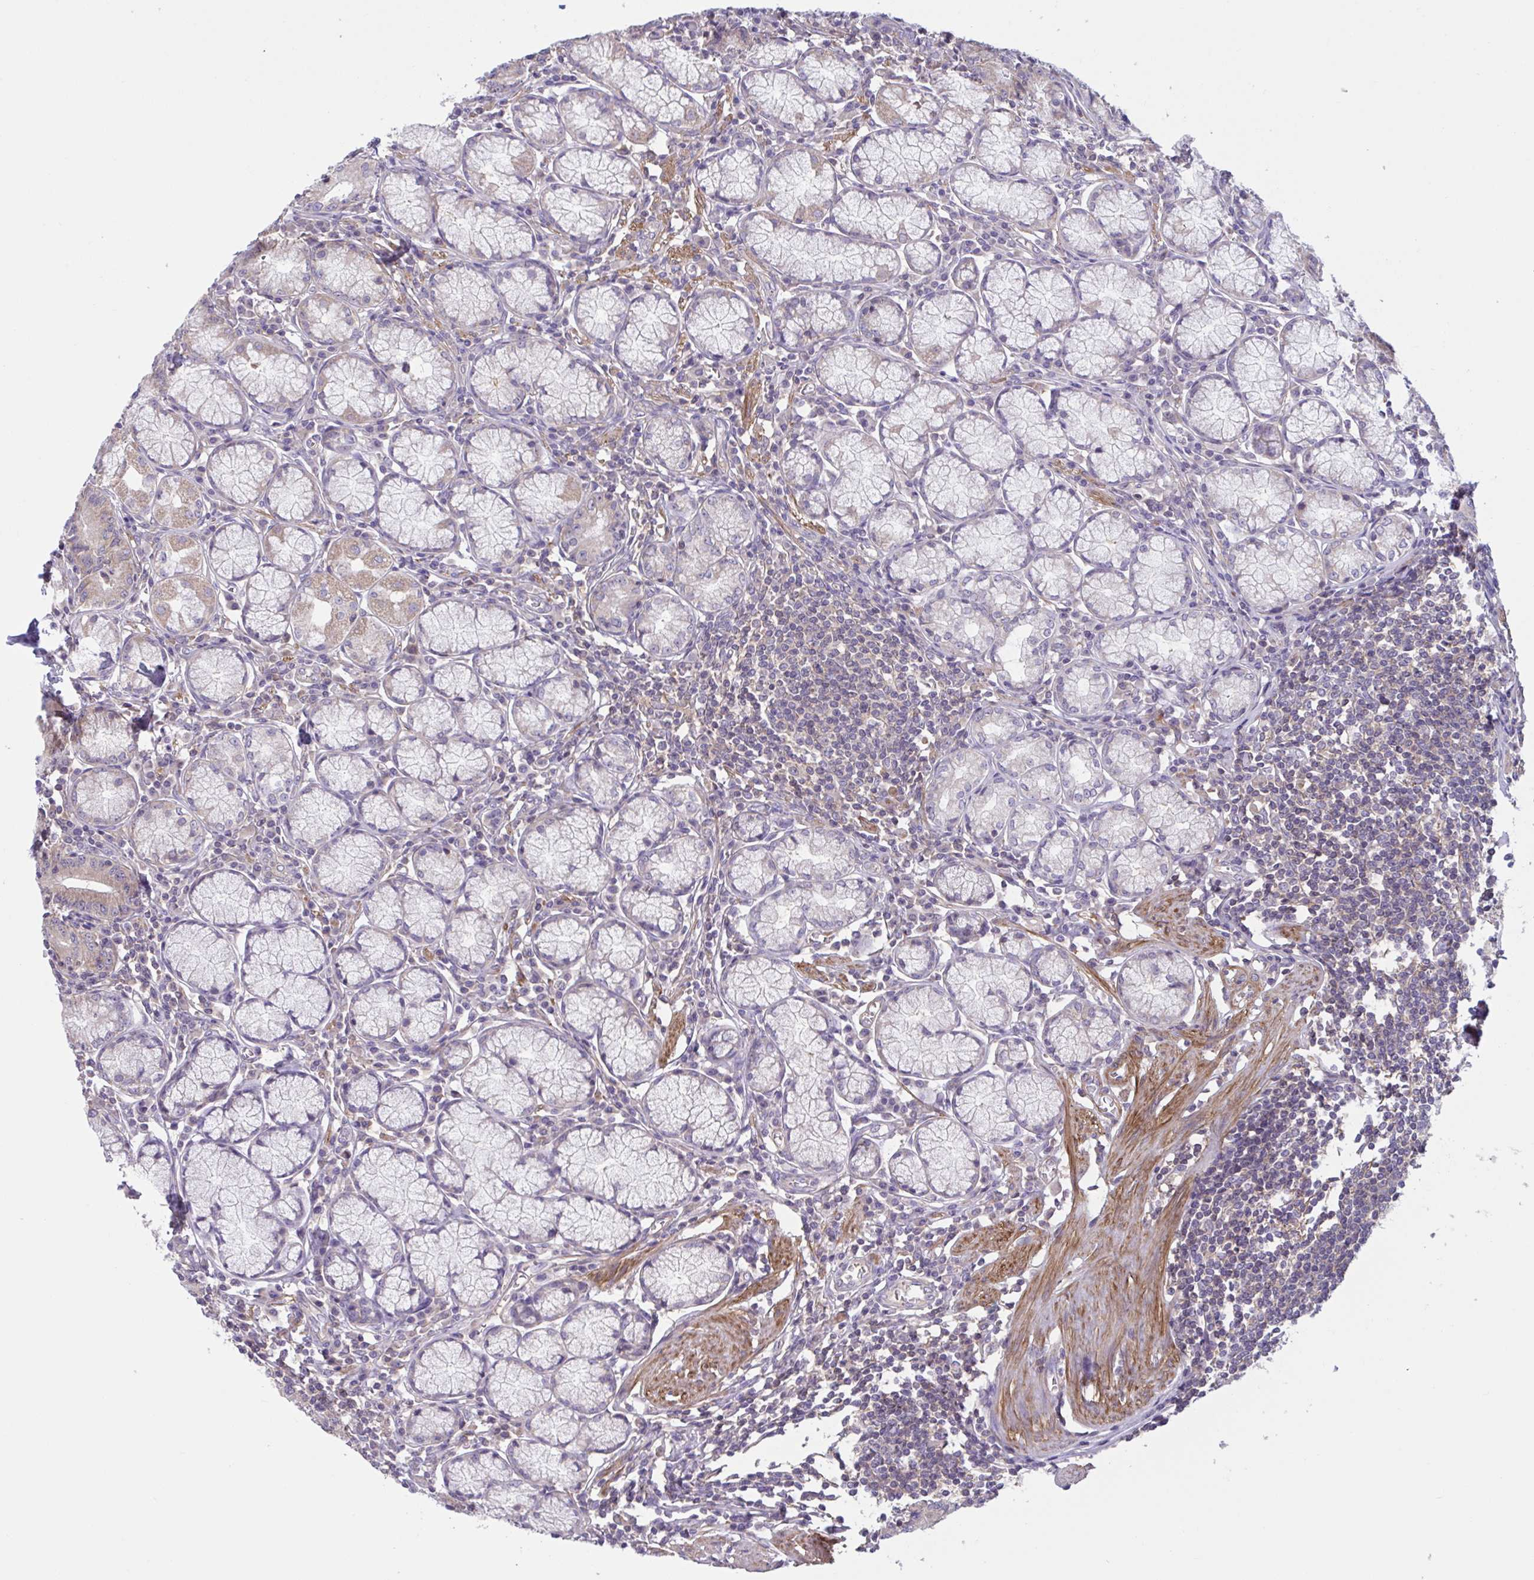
{"staining": {"intensity": "weak", "quantity": "25%-75%", "location": "cytoplasmic/membranous"}, "tissue": "stomach", "cell_type": "Glandular cells", "image_type": "normal", "snomed": [{"axis": "morphology", "description": "Normal tissue, NOS"}, {"axis": "topography", "description": "Stomach"}], "caption": "Immunohistochemistry of normal stomach displays low levels of weak cytoplasmic/membranous positivity in approximately 25%-75% of glandular cells.", "gene": "WNT9B", "patient": {"sex": "male", "age": 55}}